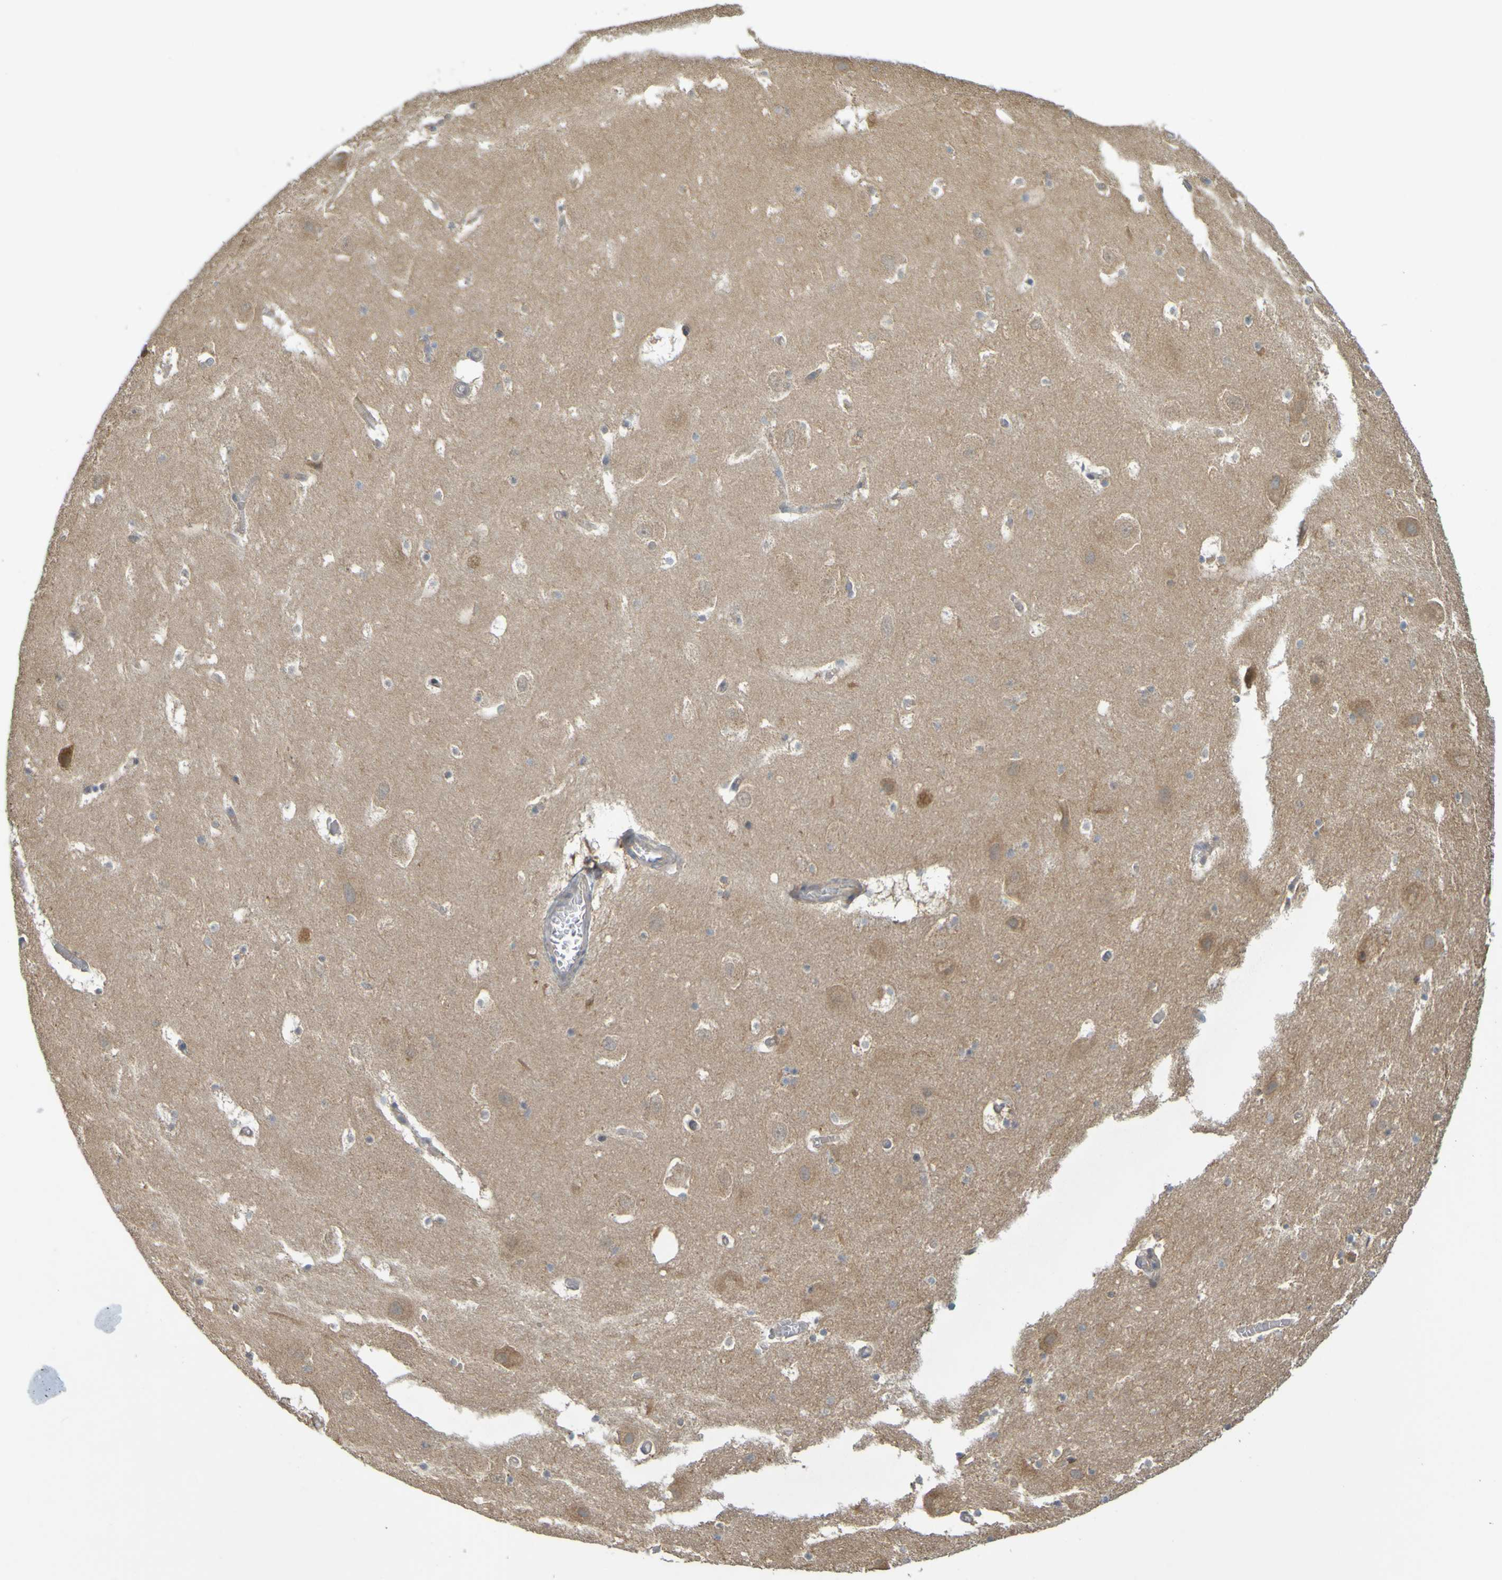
{"staining": {"intensity": "moderate", "quantity": "<25%", "location": "cytoplasmic/membranous"}, "tissue": "hippocampus", "cell_type": "Glial cells", "image_type": "normal", "snomed": [{"axis": "morphology", "description": "Normal tissue, NOS"}, {"axis": "topography", "description": "Hippocampus"}], "caption": "Hippocampus stained with IHC displays moderate cytoplasmic/membranous positivity in about <25% of glial cells.", "gene": "NAV2", "patient": {"sex": "male", "age": 45}}